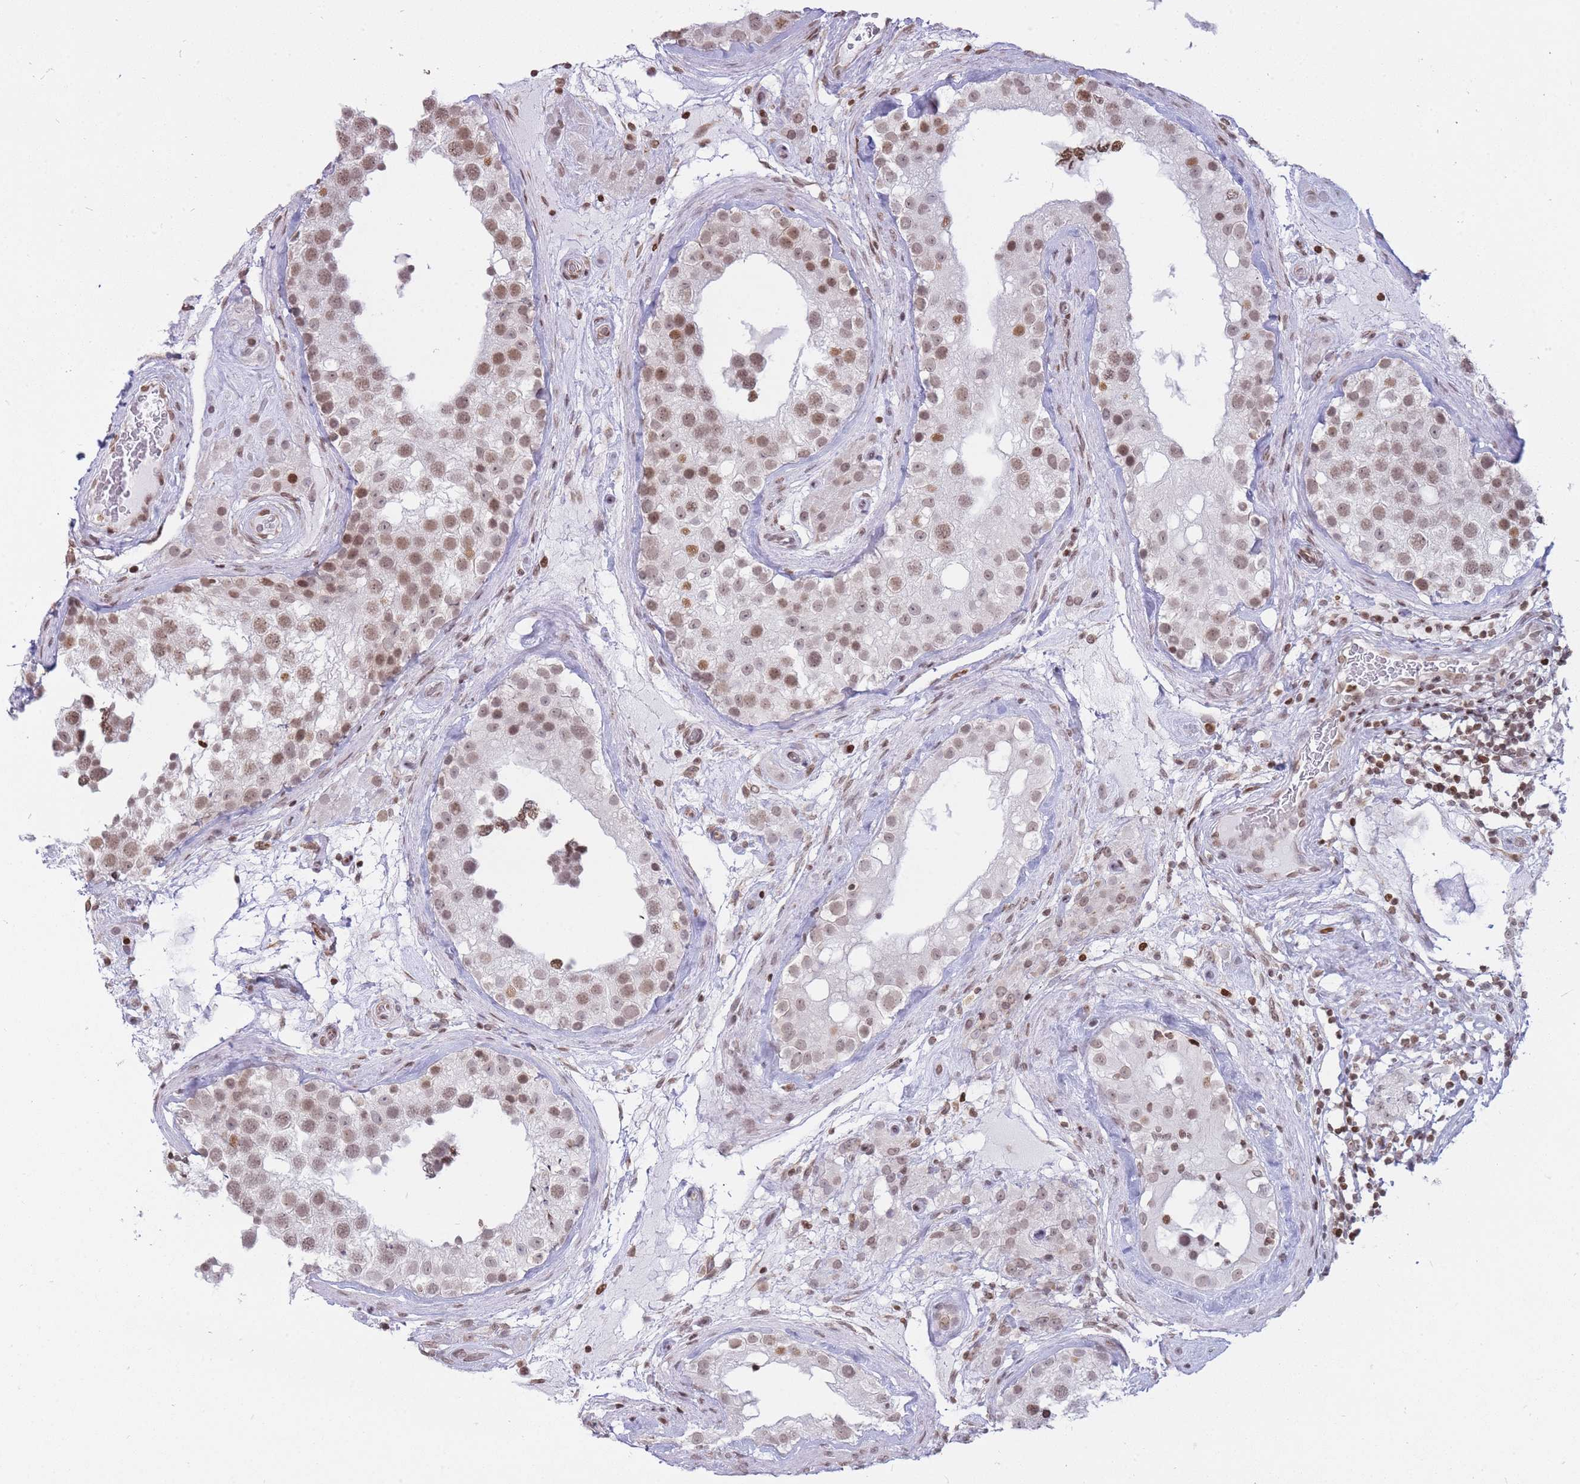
{"staining": {"intensity": "moderate", "quantity": ">75%", "location": "nuclear"}, "tissue": "testis", "cell_type": "Cells in seminiferous ducts", "image_type": "normal", "snomed": [{"axis": "morphology", "description": "Normal tissue, NOS"}, {"axis": "topography", "description": "Testis"}], "caption": "Brown immunohistochemical staining in benign testis displays moderate nuclear expression in about >75% of cells in seminiferous ducts.", "gene": "SHISAL1", "patient": {"sex": "male", "age": 46}}